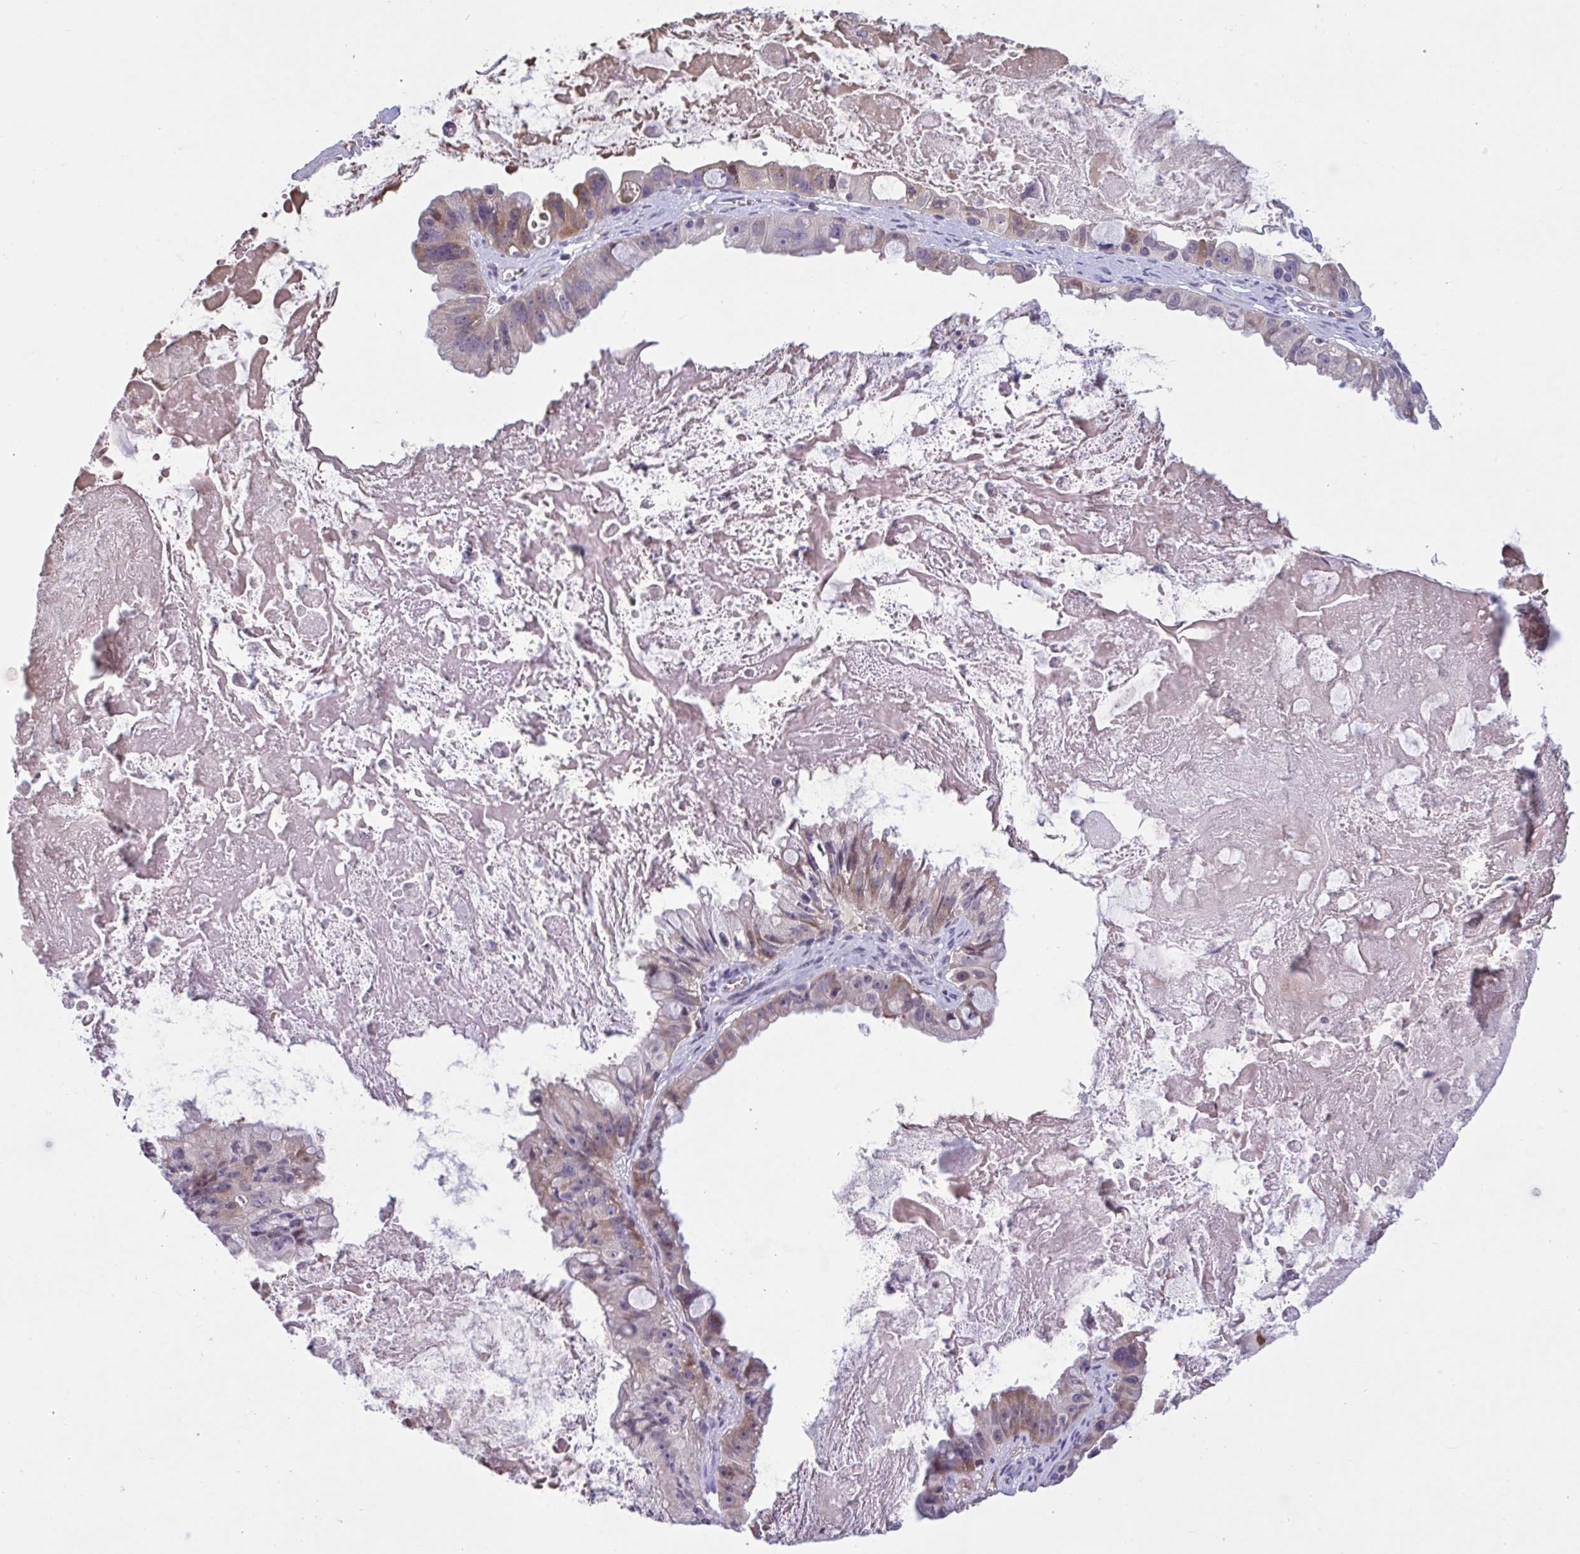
{"staining": {"intensity": "moderate", "quantity": "<25%", "location": "cytoplasmic/membranous"}, "tissue": "ovarian cancer", "cell_type": "Tumor cells", "image_type": "cancer", "snomed": [{"axis": "morphology", "description": "Cystadenocarcinoma, mucinous, NOS"}, {"axis": "topography", "description": "Ovary"}], "caption": "Human ovarian cancer stained with a brown dye shows moderate cytoplasmic/membranous positive expression in approximately <25% of tumor cells.", "gene": "VWC2", "patient": {"sex": "female", "age": 61}}